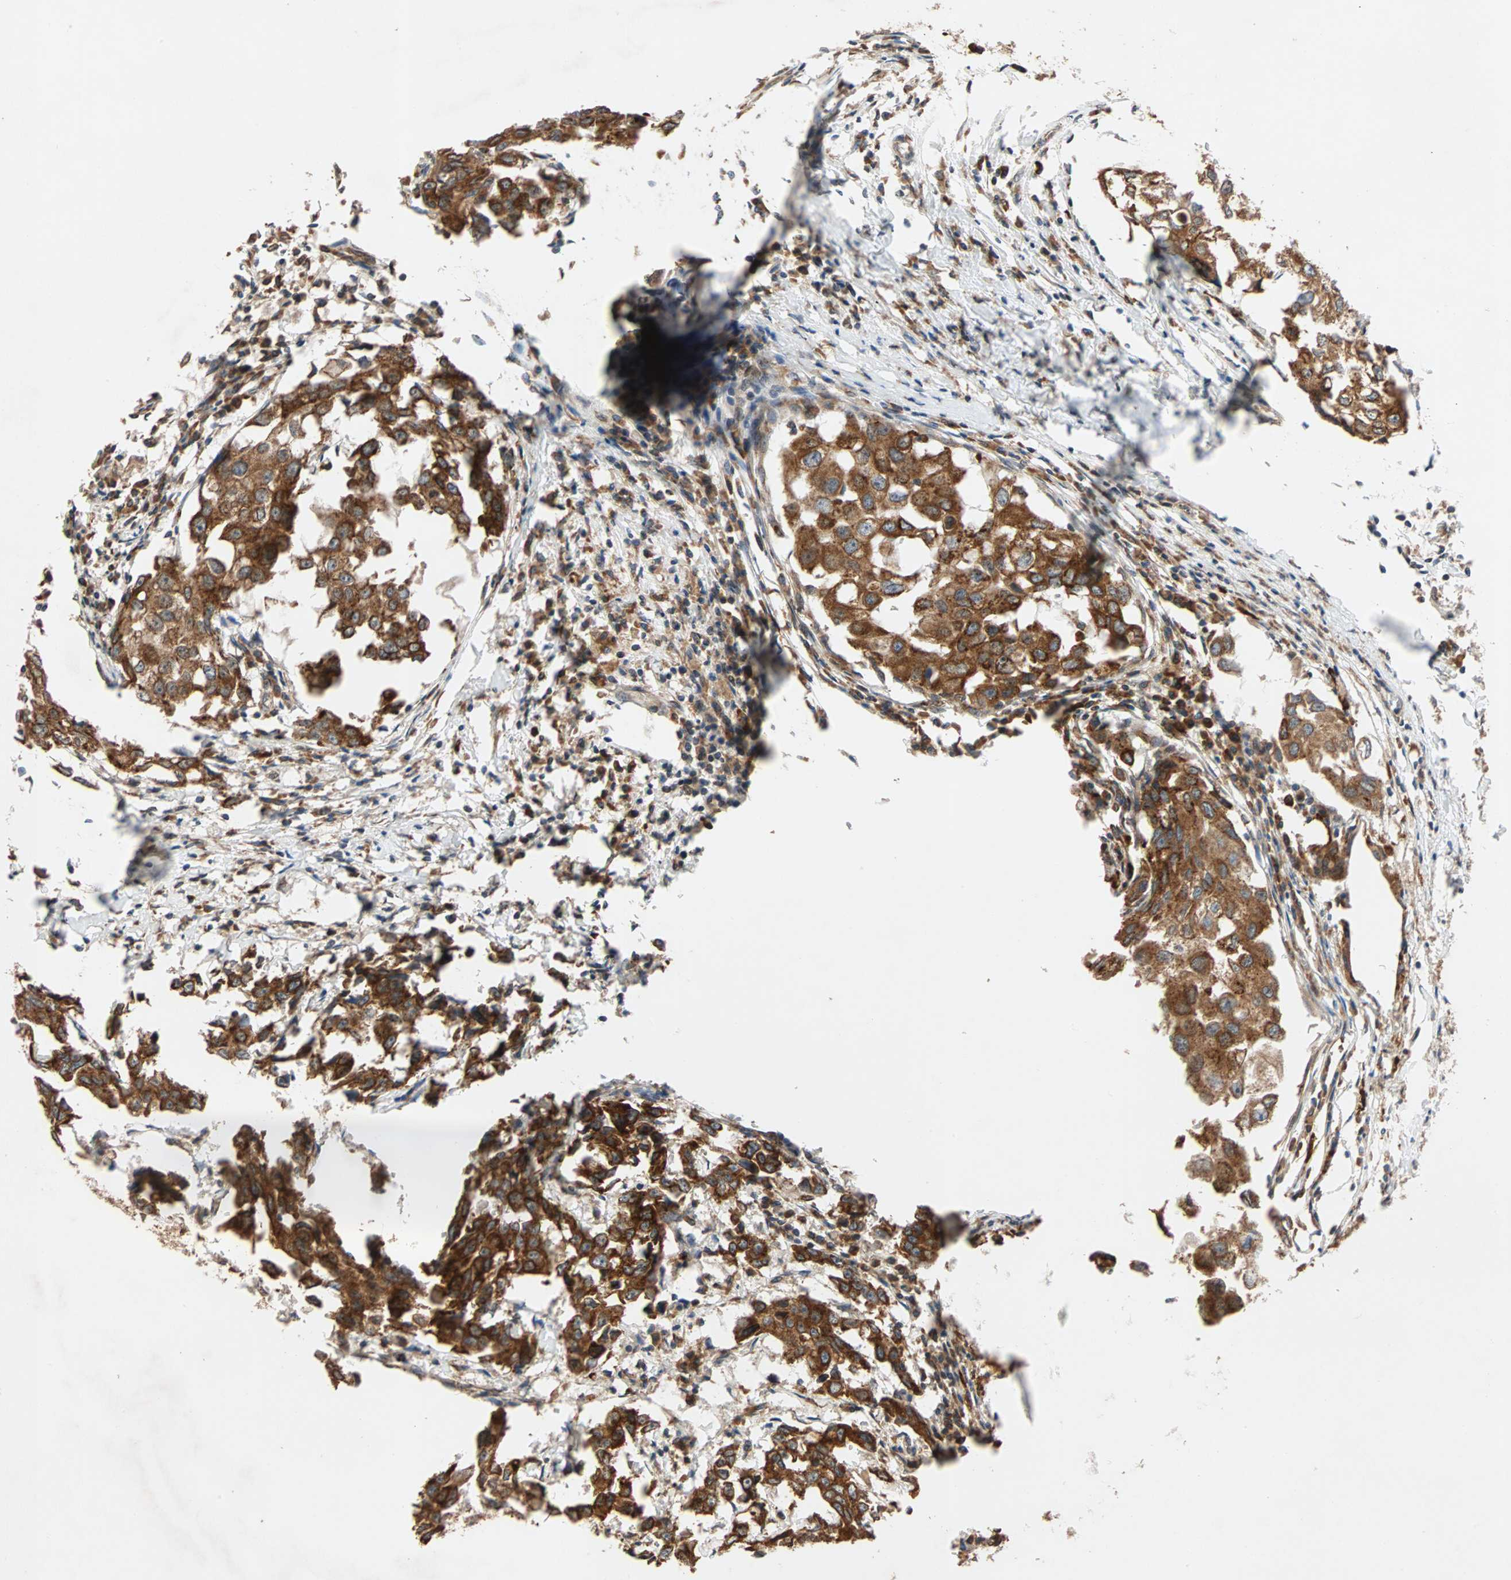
{"staining": {"intensity": "strong", "quantity": ">75%", "location": "cytoplasmic/membranous"}, "tissue": "breast cancer", "cell_type": "Tumor cells", "image_type": "cancer", "snomed": [{"axis": "morphology", "description": "Duct carcinoma"}, {"axis": "topography", "description": "Breast"}], "caption": "High-power microscopy captured an IHC micrograph of breast intraductal carcinoma, revealing strong cytoplasmic/membranous staining in about >75% of tumor cells.", "gene": "AUP1", "patient": {"sex": "female", "age": 27}}